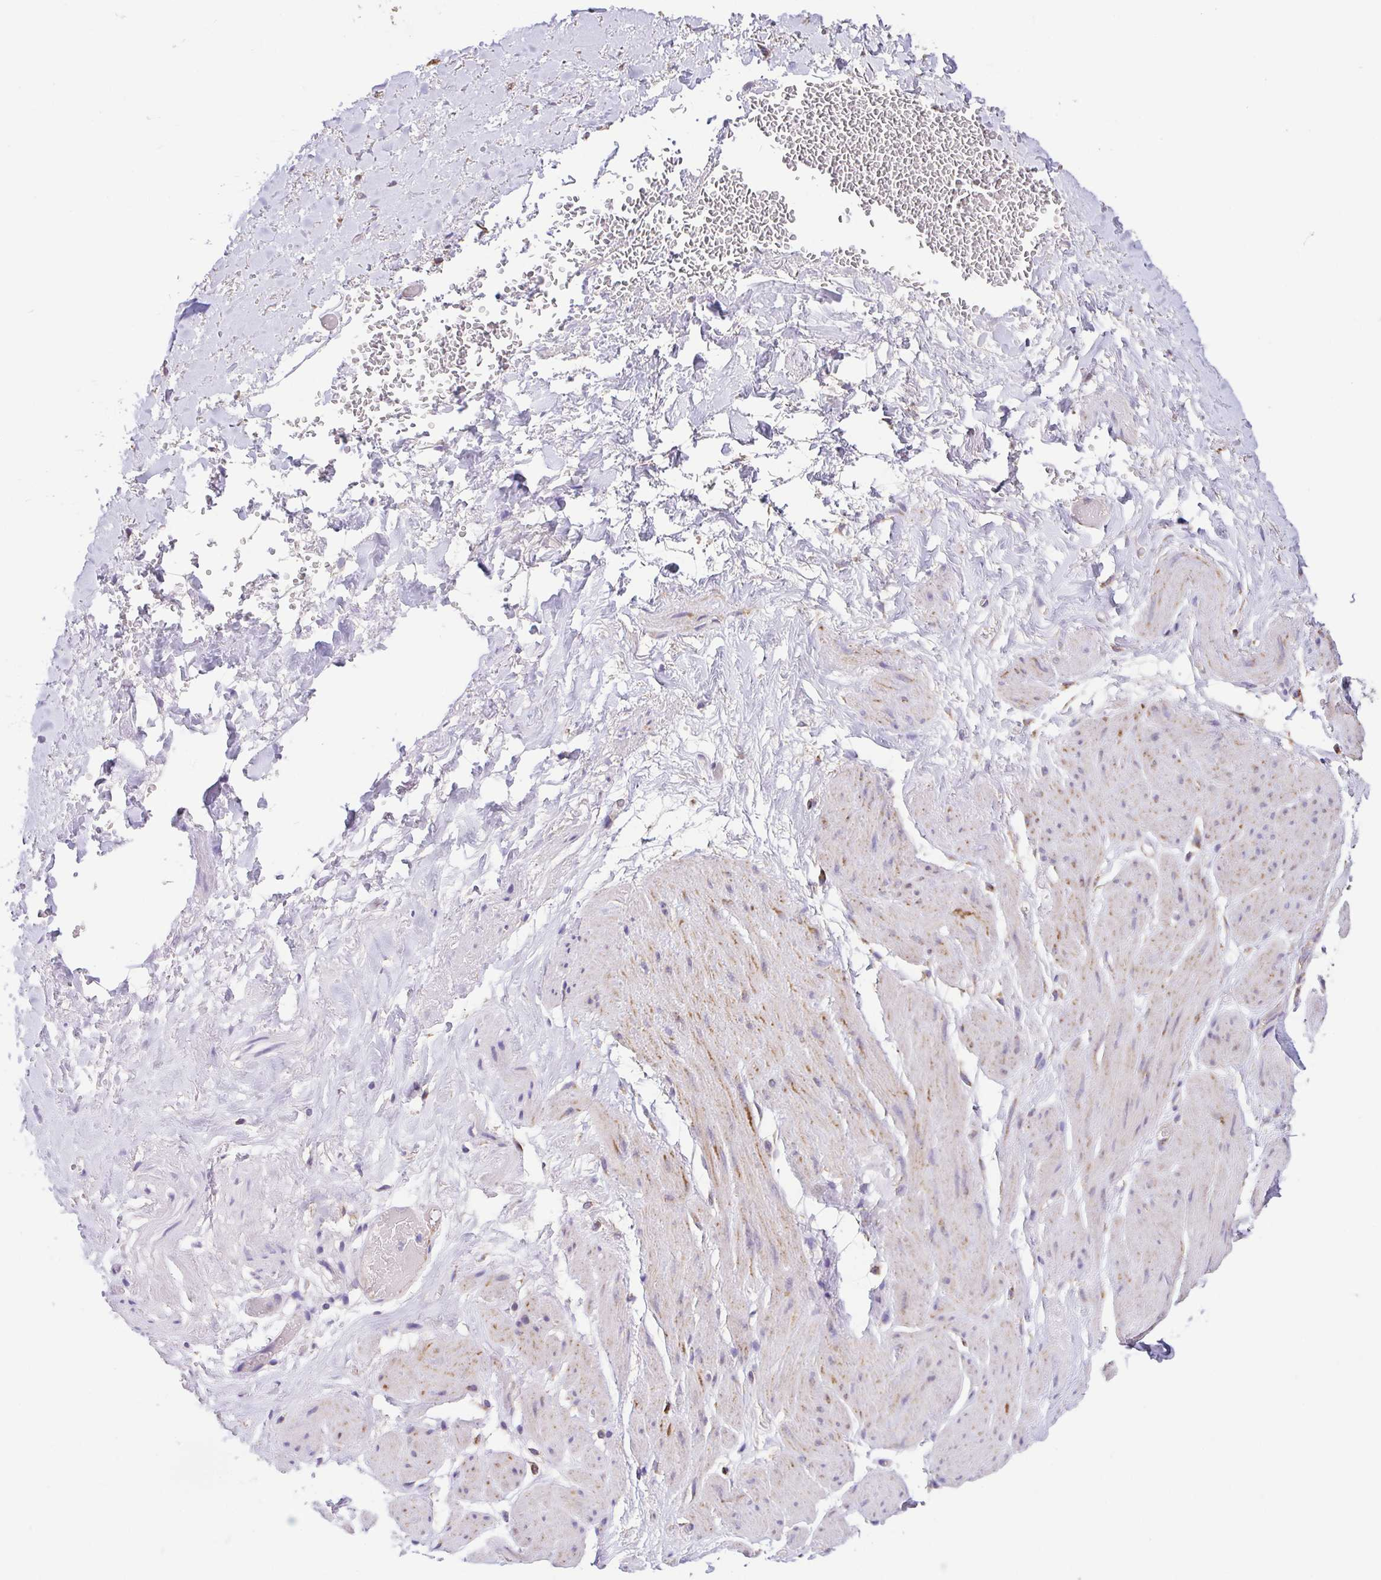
{"staining": {"intensity": "negative", "quantity": "none", "location": "none"}, "tissue": "adipose tissue", "cell_type": "Adipocytes", "image_type": "normal", "snomed": [{"axis": "morphology", "description": "Normal tissue, NOS"}, {"axis": "topography", "description": "Vagina"}, {"axis": "topography", "description": "Peripheral nerve tissue"}], "caption": "The immunohistochemistry photomicrograph has no significant positivity in adipocytes of adipose tissue. (Brightfield microscopy of DAB (3,3'-diaminobenzidine) immunohistochemistry (IHC) at high magnification).", "gene": "GINM1", "patient": {"sex": "female", "age": 71}}